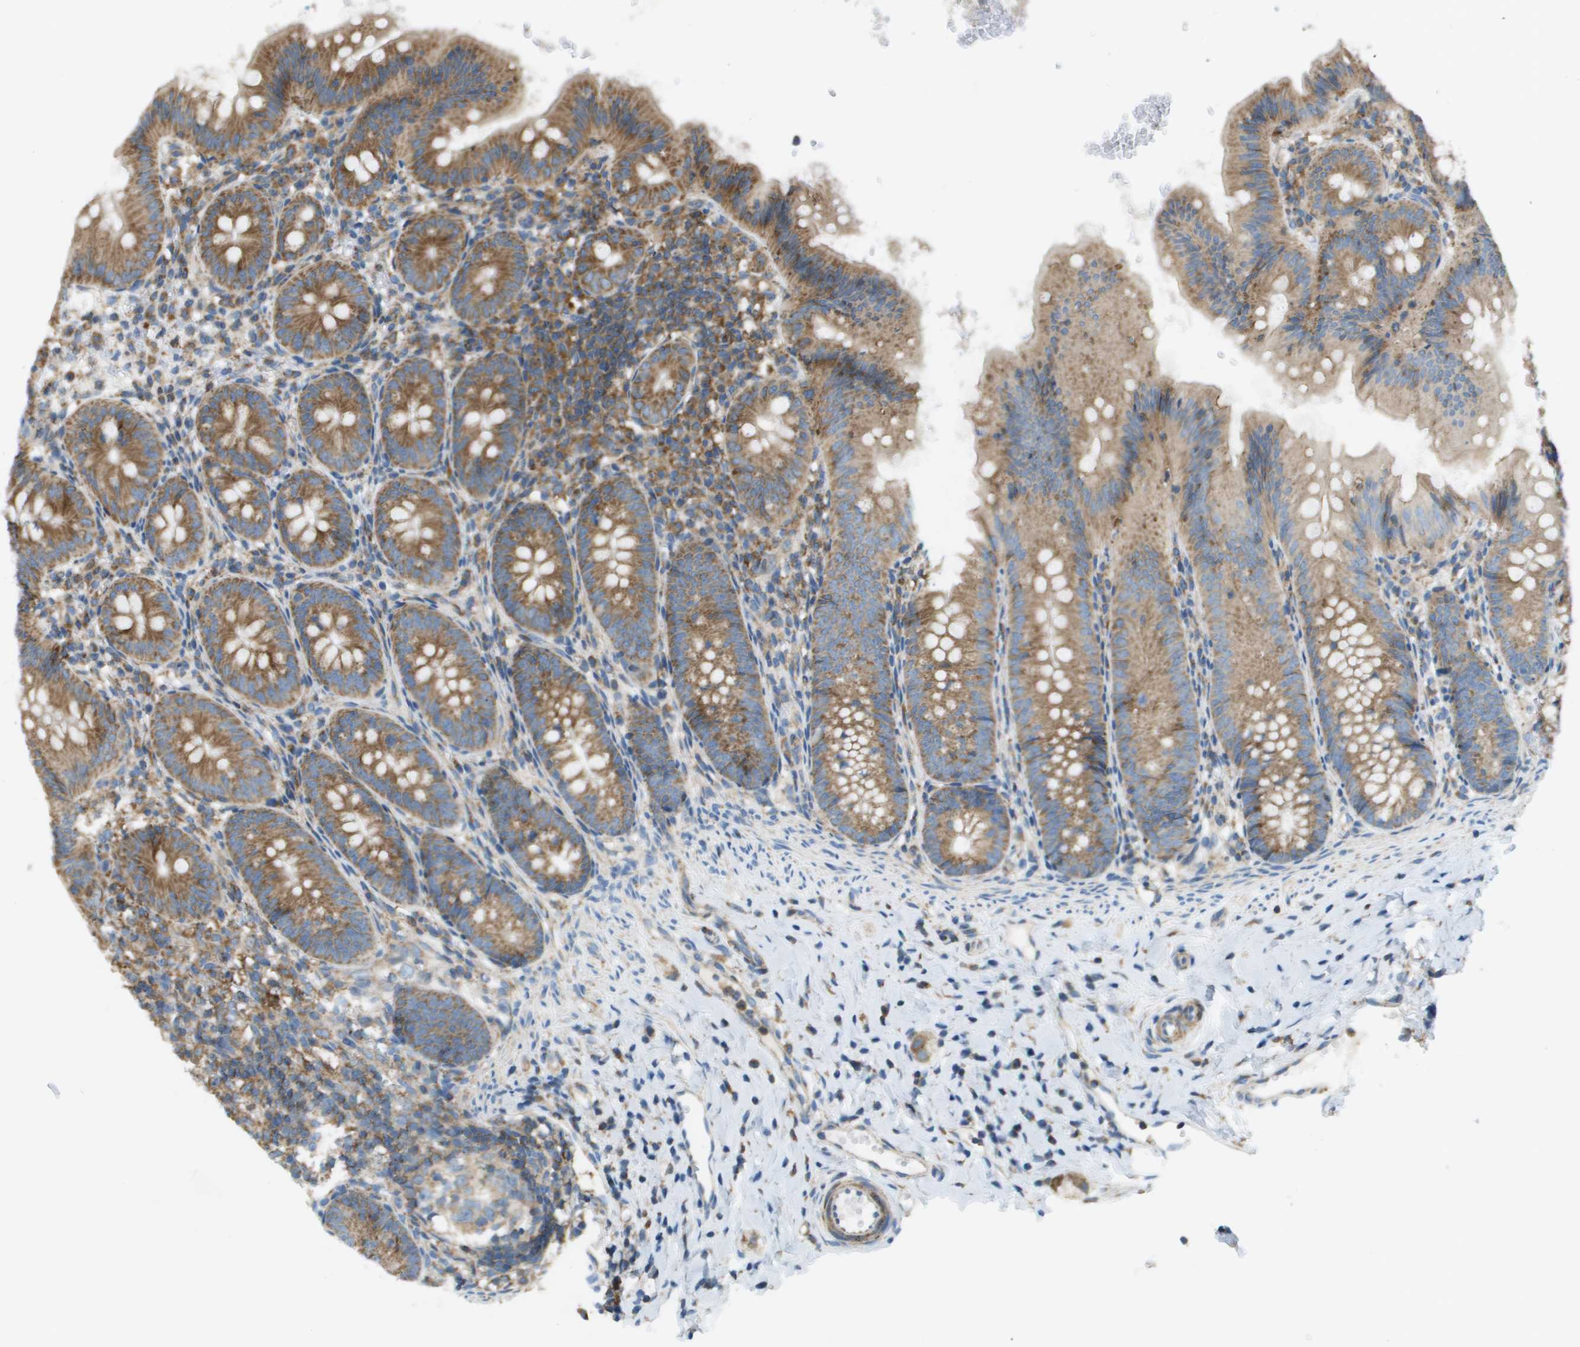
{"staining": {"intensity": "moderate", "quantity": ">75%", "location": "cytoplasmic/membranous"}, "tissue": "appendix", "cell_type": "Glandular cells", "image_type": "normal", "snomed": [{"axis": "morphology", "description": "Normal tissue, NOS"}, {"axis": "topography", "description": "Appendix"}], "caption": "Protein staining reveals moderate cytoplasmic/membranous expression in approximately >75% of glandular cells in benign appendix.", "gene": "TAOK3", "patient": {"sex": "male", "age": 1}}